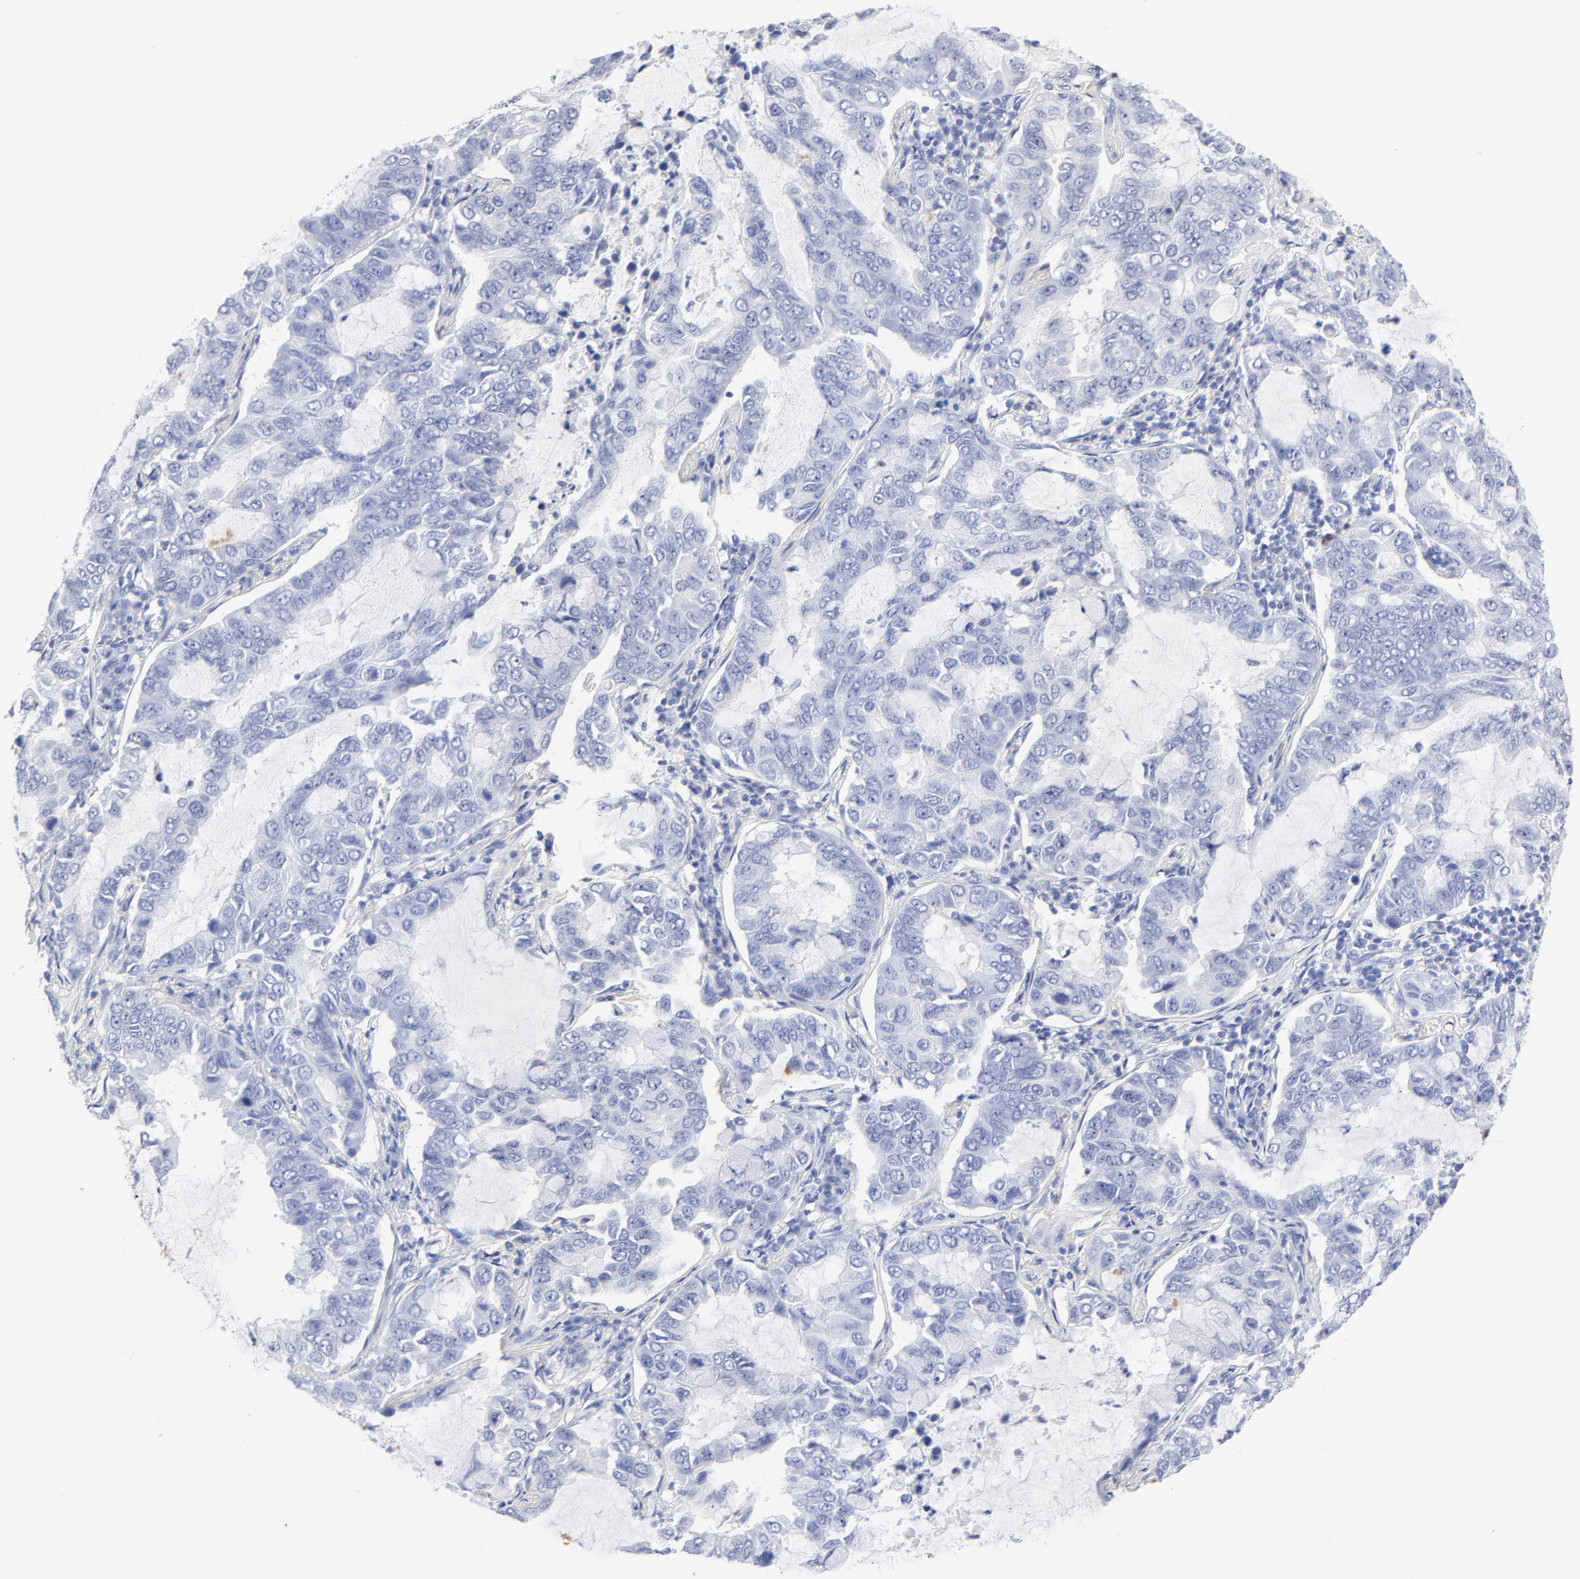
{"staining": {"intensity": "negative", "quantity": "none", "location": "none"}, "tissue": "lung cancer", "cell_type": "Tumor cells", "image_type": "cancer", "snomed": [{"axis": "morphology", "description": "Adenocarcinoma, NOS"}, {"axis": "topography", "description": "Lung"}], "caption": "This is an immunohistochemistry image of human lung cancer (adenocarcinoma). There is no expression in tumor cells.", "gene": "ACY1", "patient": {"sex": "male", "age": 64}}